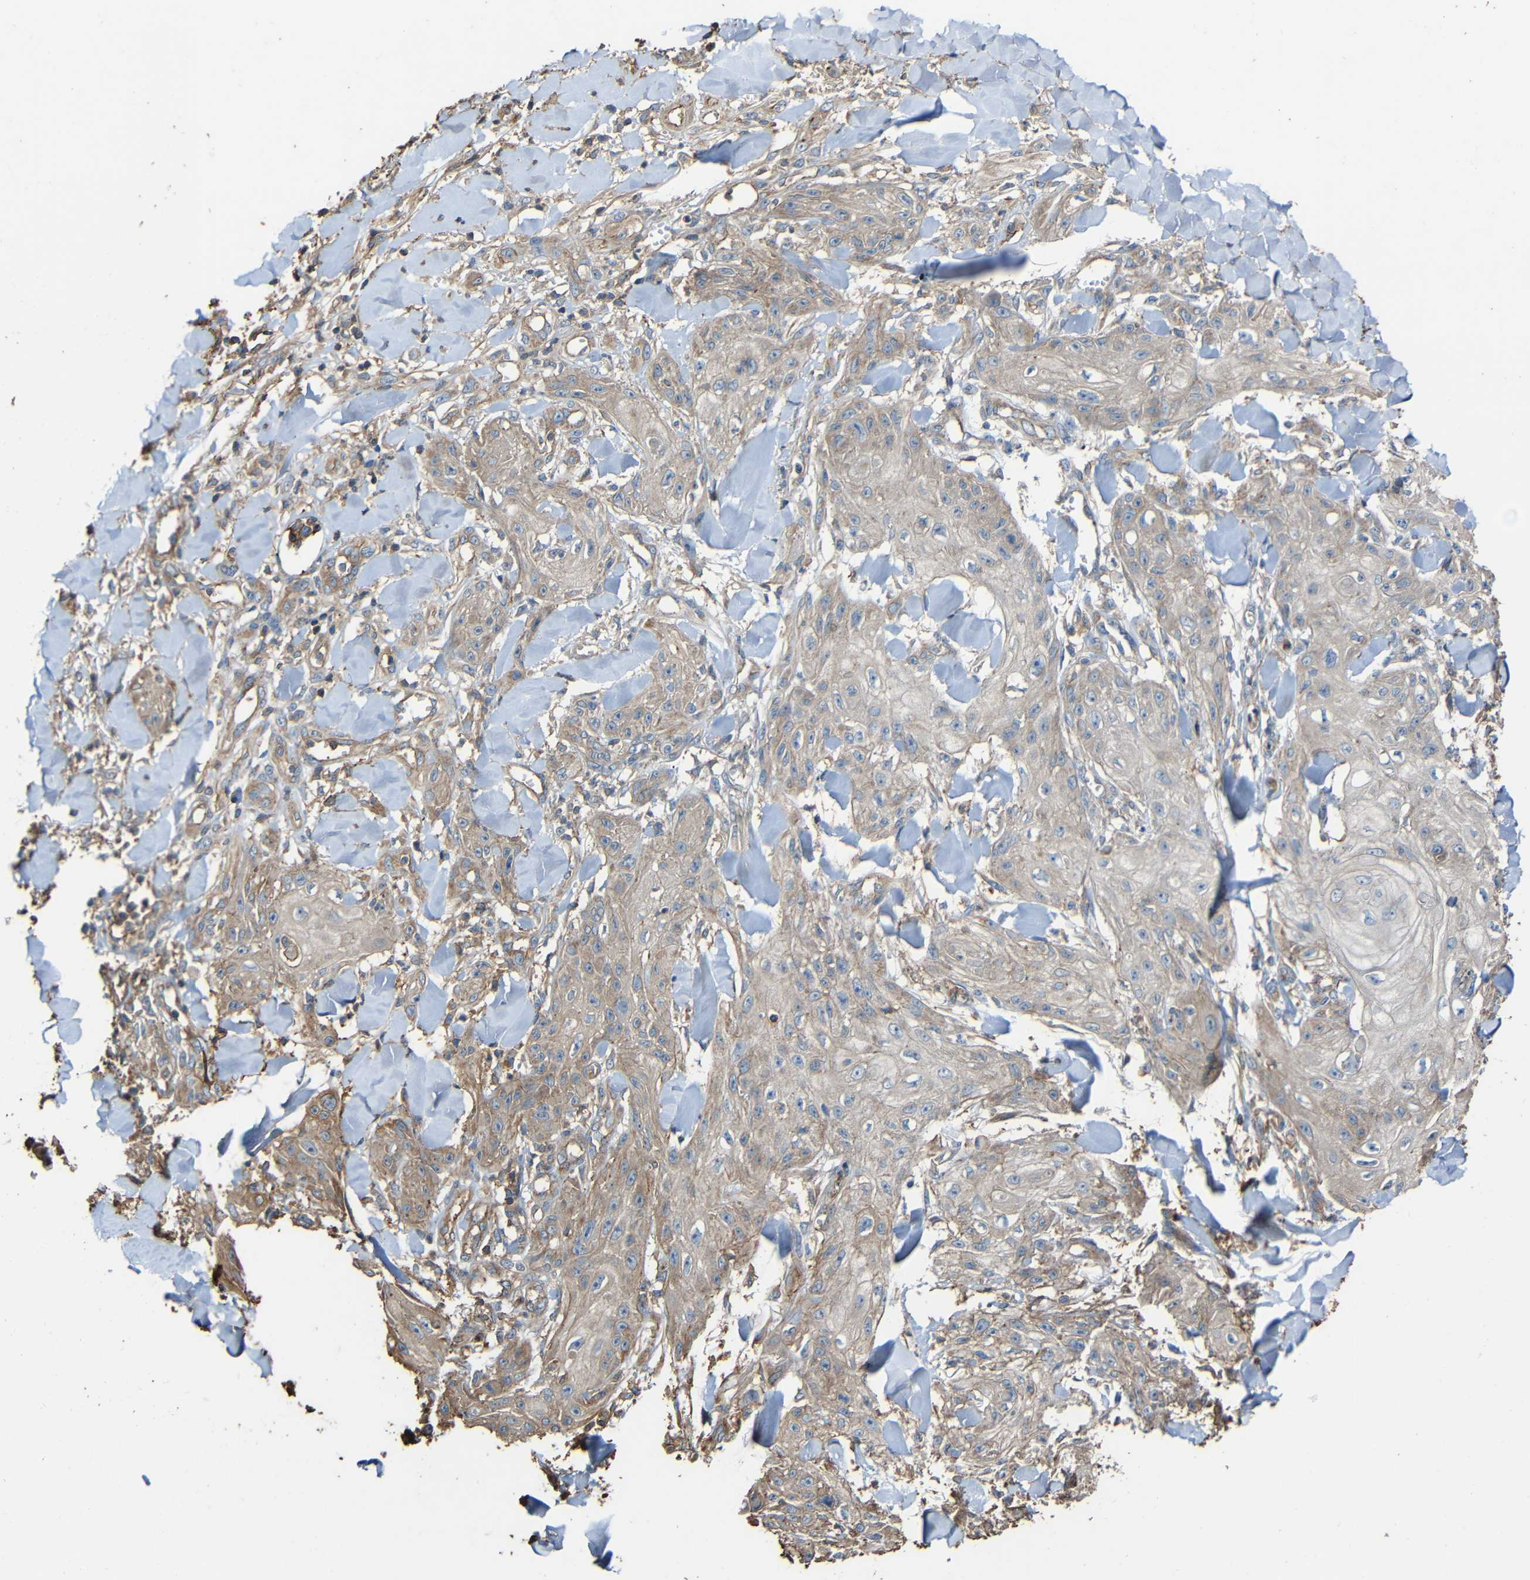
{"staining": {"intensity": "weak", "quantity": ">75%", "location": "cytoplasmic/membranous"}, "tissue": "skin cancer", "cell_type": "Tumor cells", "image_type": "cancer", "snomed": [{"axis": "morphology", "description": "Squamous cell carcinoma, NOS"}, {"axis": "topography", "description": "Skin"}], "caption": "About >75% of tumor cells in squamous cell carcinoma (skin) show weak cytoplasmic/membranous protein staining as visualized by brown immunohistochemical staining.", "gene": "RHOT2", "patient": {"sex": "male", "age": 74}}